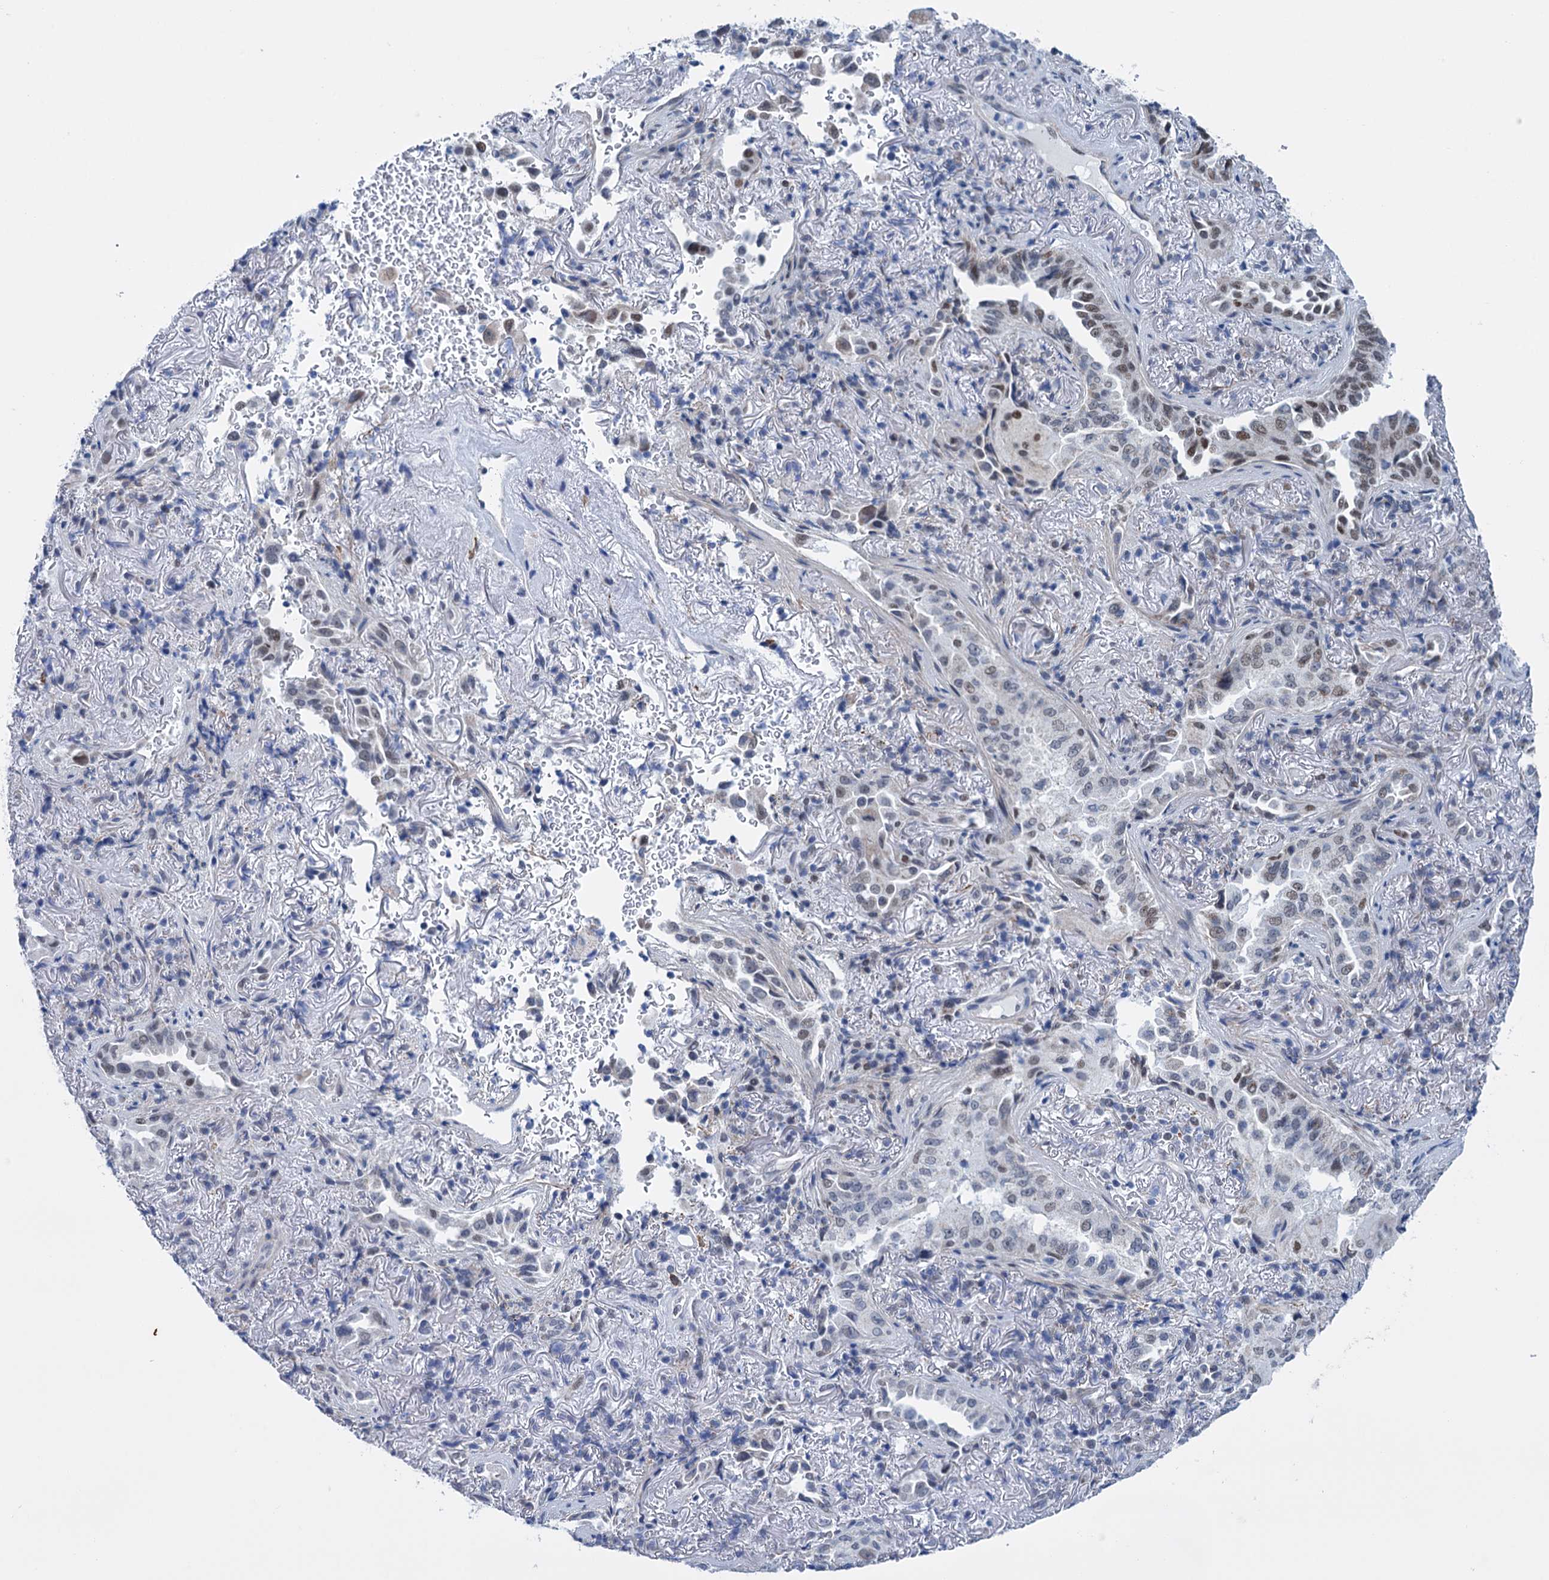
{"staining": {"intensity": "moderate", "quantity": "<25%", "location": "nuclear"}, "tissue": "lung cancer", "cell_type": "Tumor cells", "image_type": "cancer", "snomed": [{"axis": "morphology", "description": "Adenocarcinoma, NOS"}, {"axis": "topography", "description": "Lung"}], "caption": "Lung adenocarcinoma stained with a protein marker exhibits moderate staining in tumor cells.", "gene": "MORN3", "patient": {"sex": "female", "age": 69}}